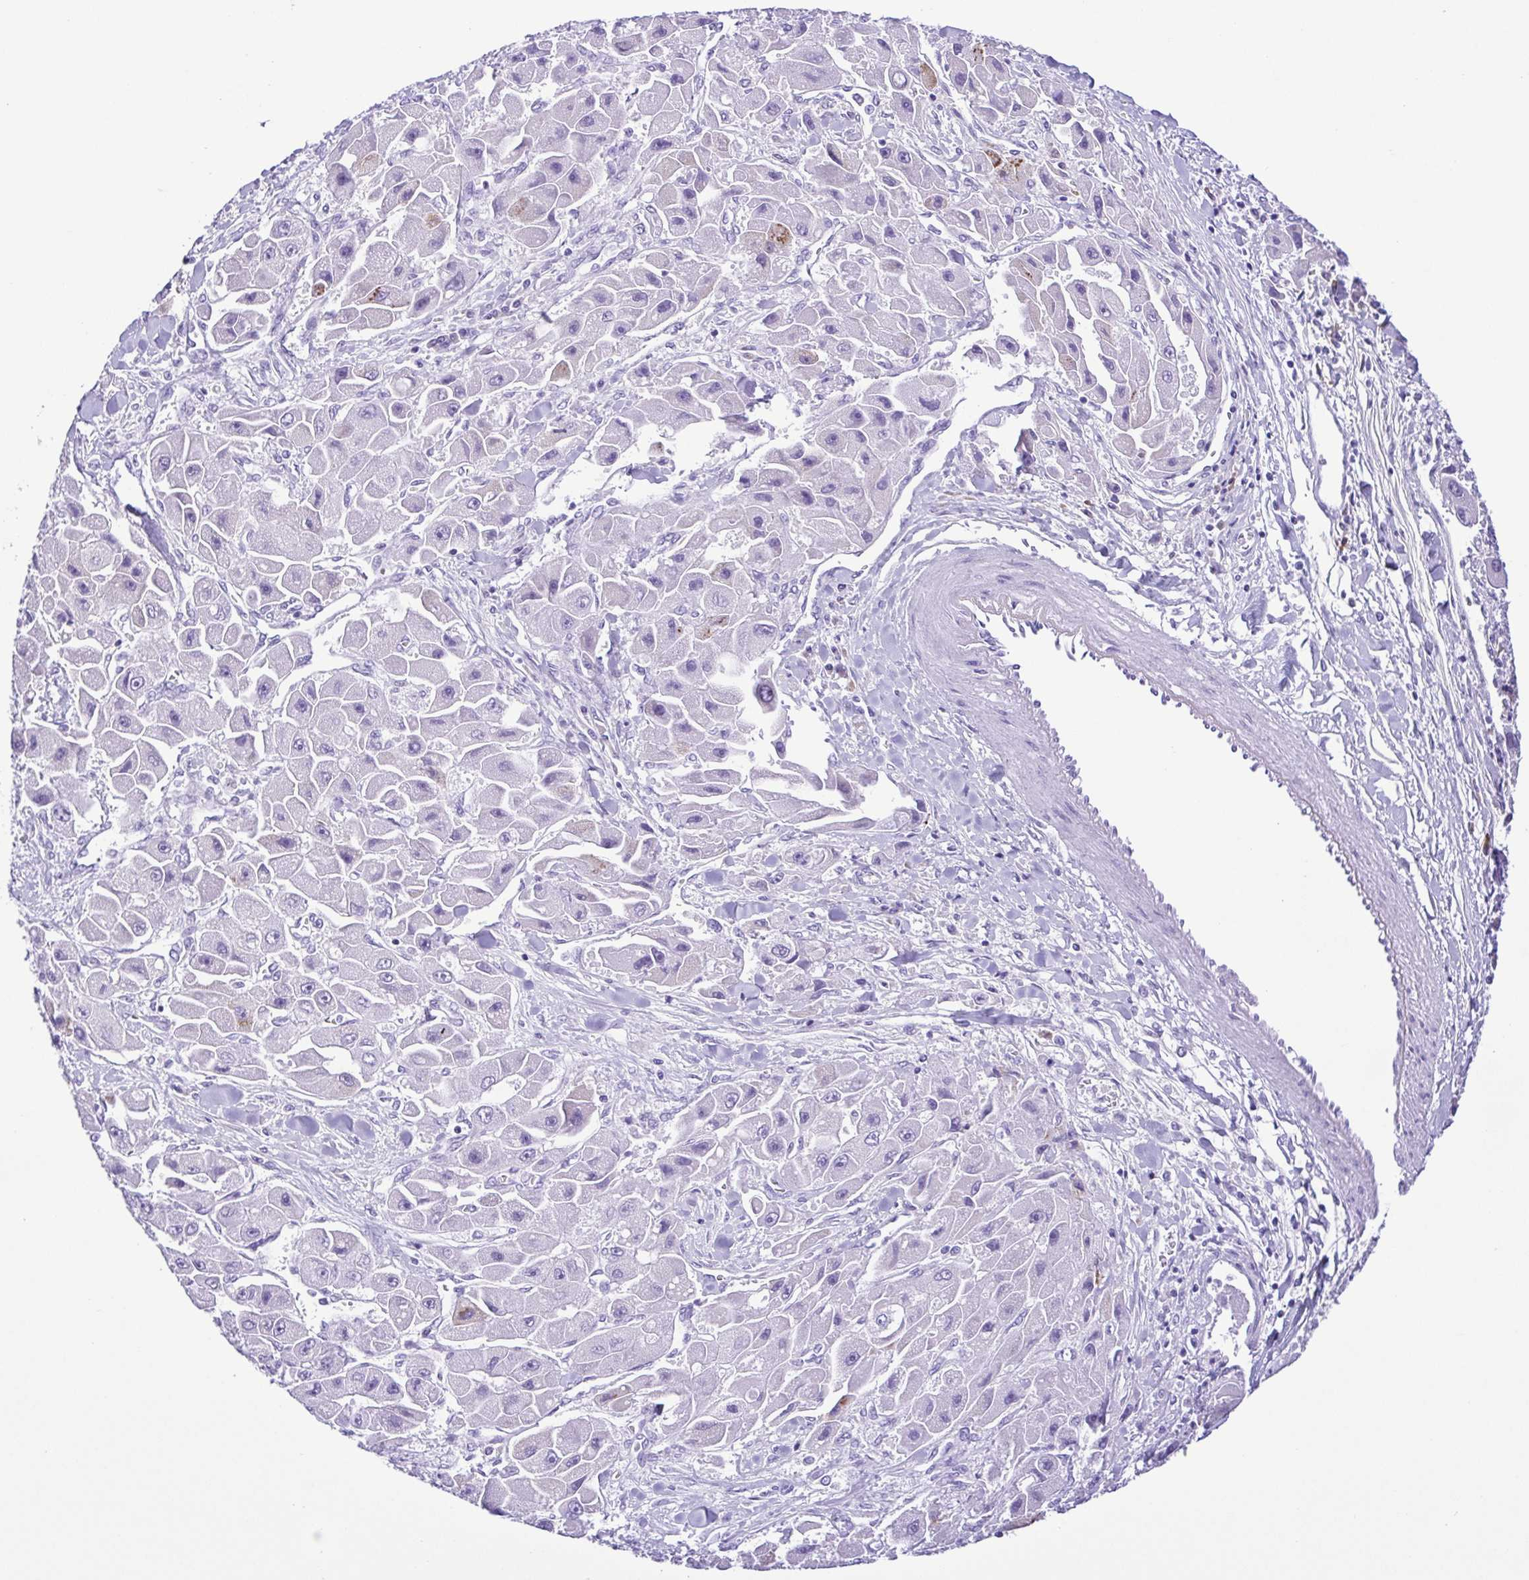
{"staining": {"intensity": "negative", "quantity": "none", "location": "none"}, "tissue": "liver cancer", "cell_type": "Tumor cells", "image_type": "cancer", "snomed": [{"axis": "morphology", "description": "Carcinoma, Hepatocellular, NOS"}, {"axis": "topography", "description": "Liver"}], "caption": "Immunohistochemistry (IHC) of human liver cancer shows no staining in tumor cells. Nuclei are stained in blue.", "gene": "PAK3", "patient": {"sex": "male", "age": 24}}